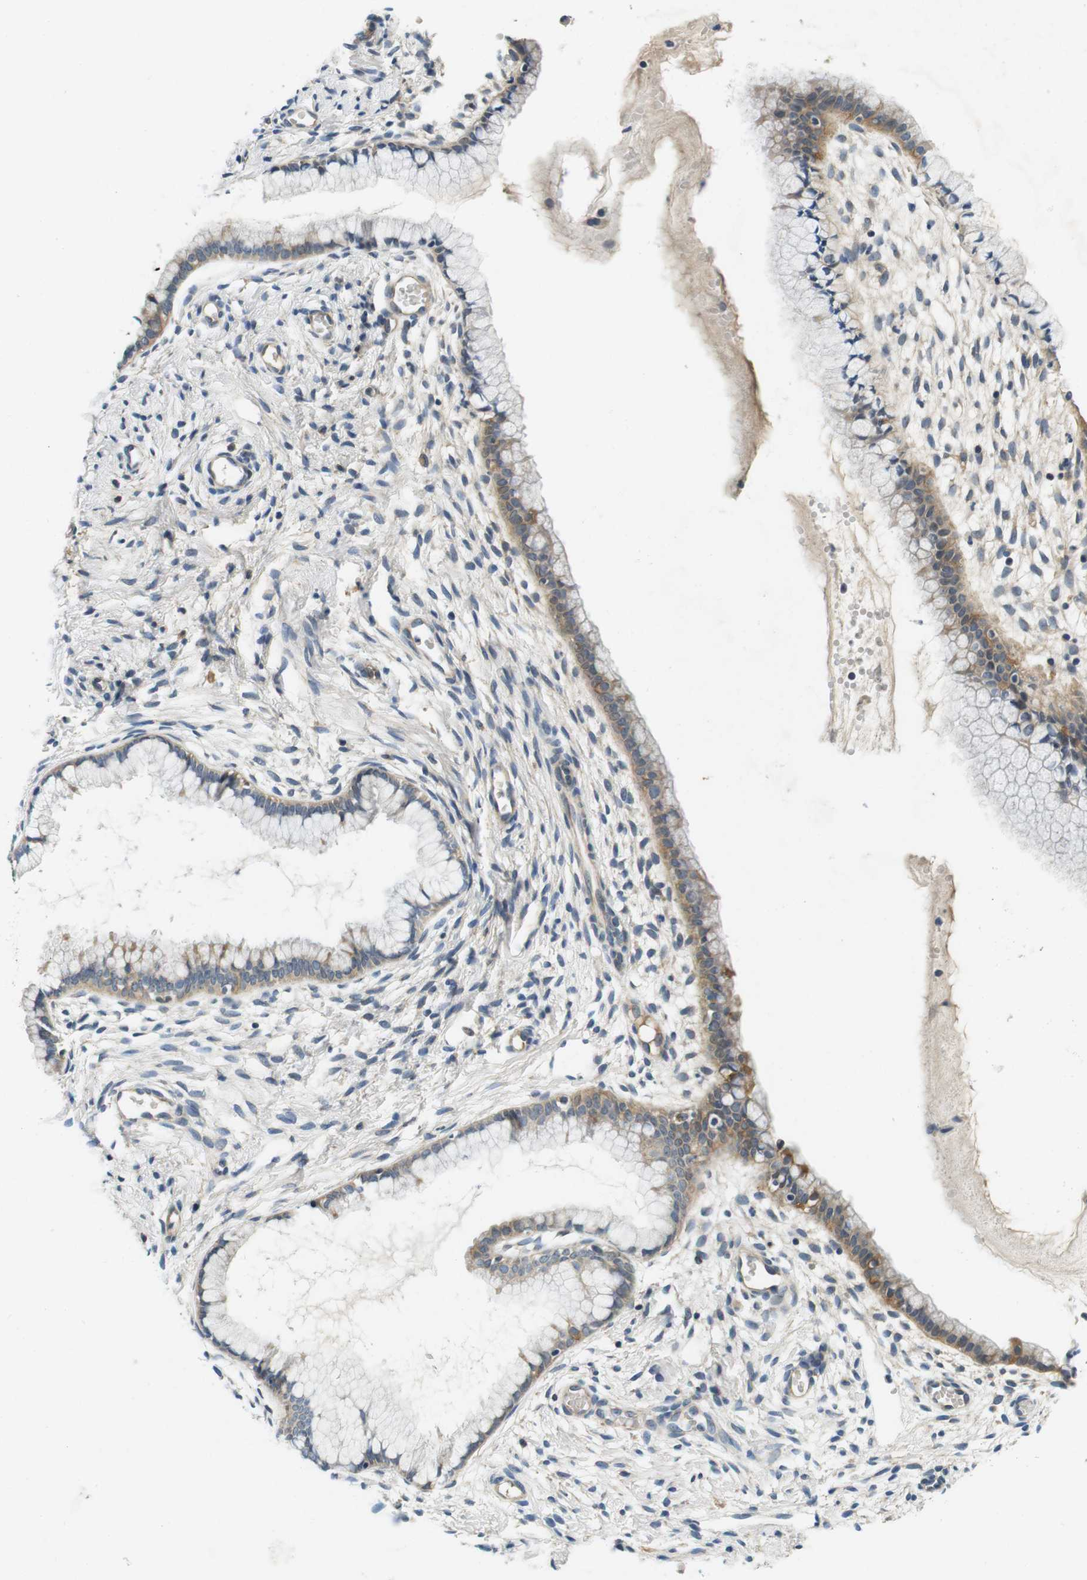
{"staining": {"intensity": "moderate", "quantity": "25%-75%", "location": "cytoplasmic/membranous"}, "tissue": "cervix", "cell_type": "Glandular cells", "image_type": "normal", "snomed": [{"axis": "morphology", "description": "Normal tissue, NOS"}, {"axis": "topography", "description": "Cervix"}], "caption": "This micrograph displays immunohistochemistry (IHC) staining of benign cervix, with medium moderate cytoplasmic/membranous positivity in approximately 25%-75% of glandular cells.", "gene": "DTNA", "patient": {"sex": "female", "age": 65}}